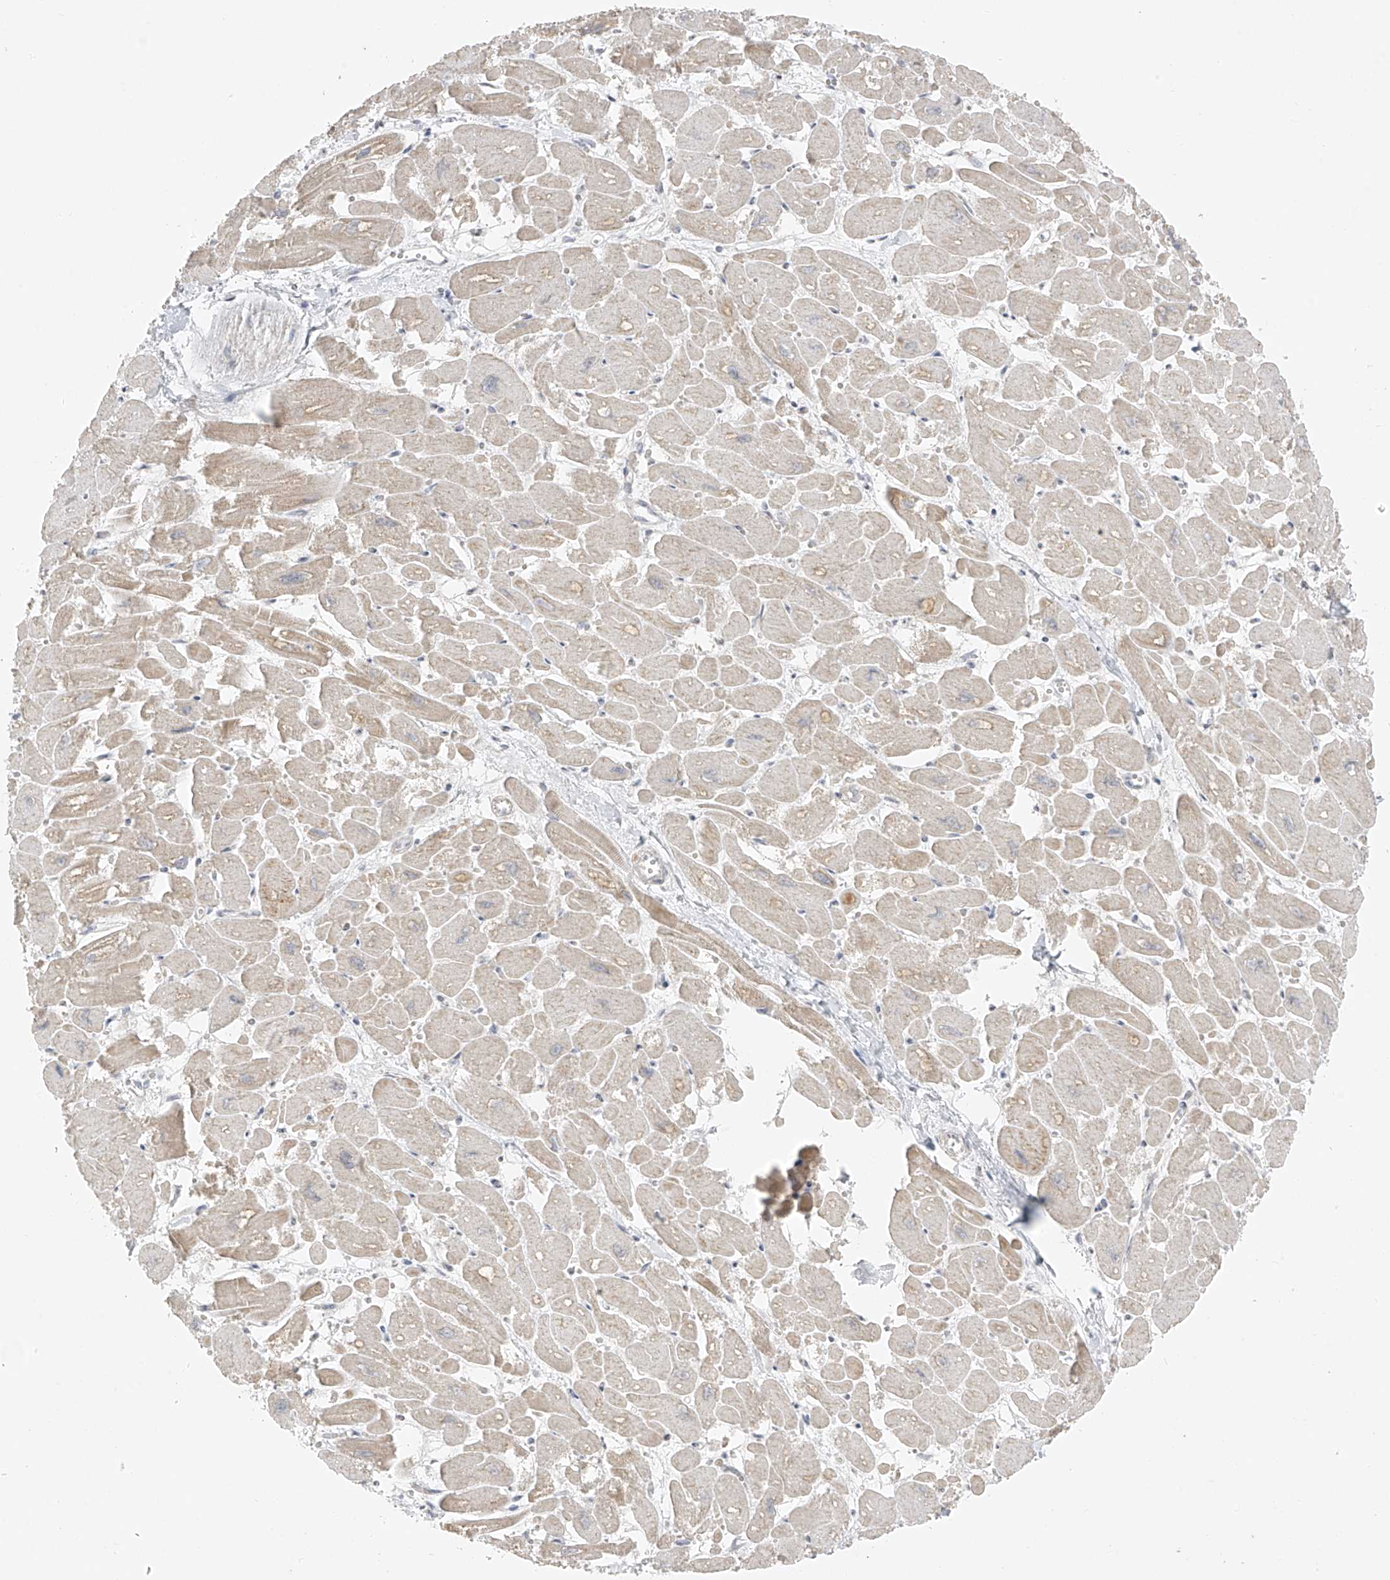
{"staining": {"intensity": "weak", "quantity": "<25%", "location": "cytoplasmic/membranous"}, "tissue": "heart muscle", "cell_type": "Cardiomyocytes", "image_type": "normal", "snomed": [{"axis": "morphology", "description": "Normal tissue, NOS"}, {"axis": "topography", "description": "Heart"}], "caption": "A high-resolution photomicrograph shows immunohistochemistry staining of normal heart muscle, which exhibits no significant expression in cardiomyocytes.", "gene": "DYRK1B", "patient": {"sex": "male", "age": 54}}